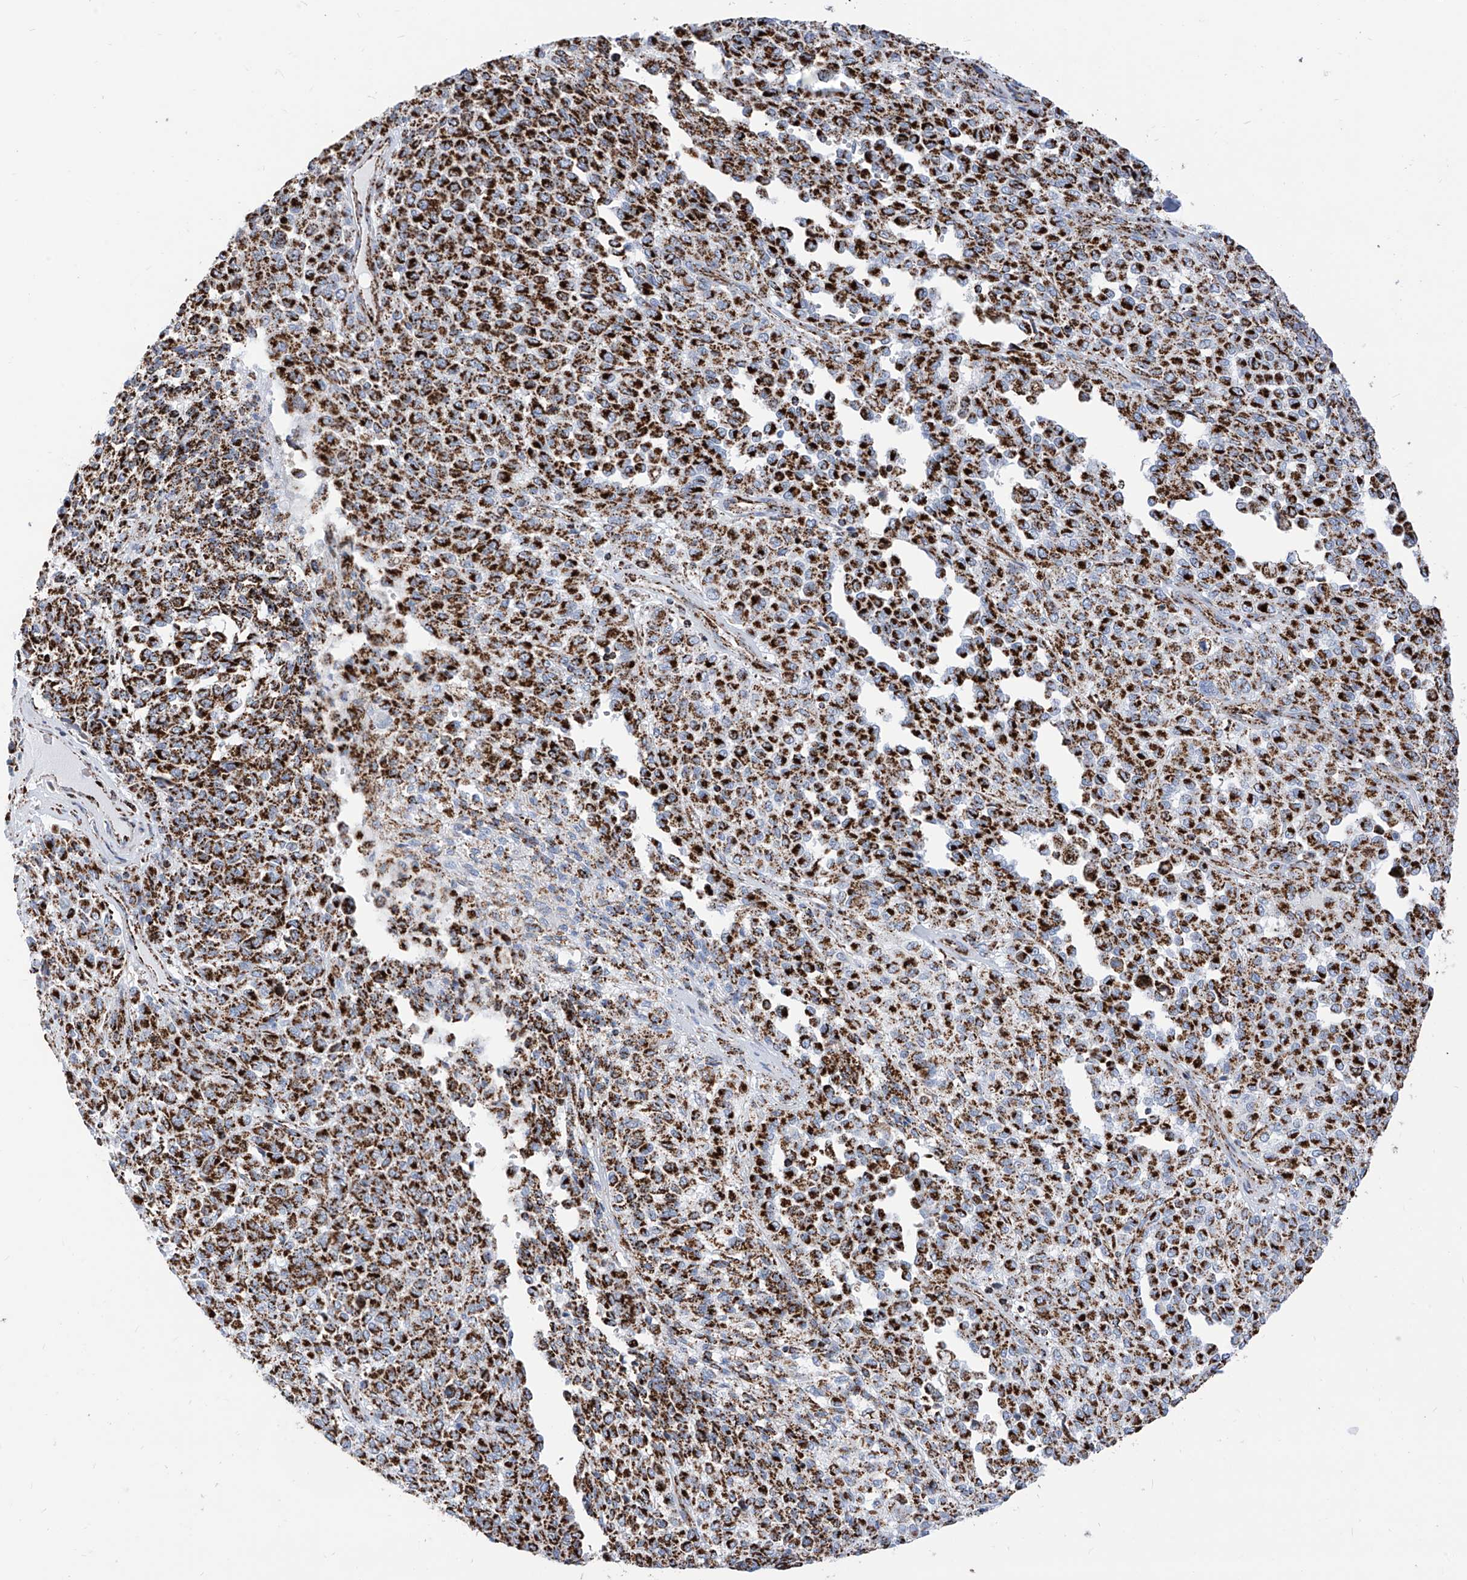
{"staining": {"intensity": "strong", "quantity": ">75%", "location": "cytoplasmic/membranous"}, "tissue": "melanoma", "cell_type": "Tumor cells", "image_type": "cancer", "snomed": [{"axis": "morphology", "description": "Malignant melanoma, Metastatic site"}, {"axis": "topography", "description": "Pancreas"}], "caption": "Malignant melanoma (metastatic site) stained with DAB IHC shows high levels of strong cytoplasmic/membranous staining in approximately >75% of tumor cells.", "gene": "COX5B", "patient": {"sex": "female", "age": 30}}